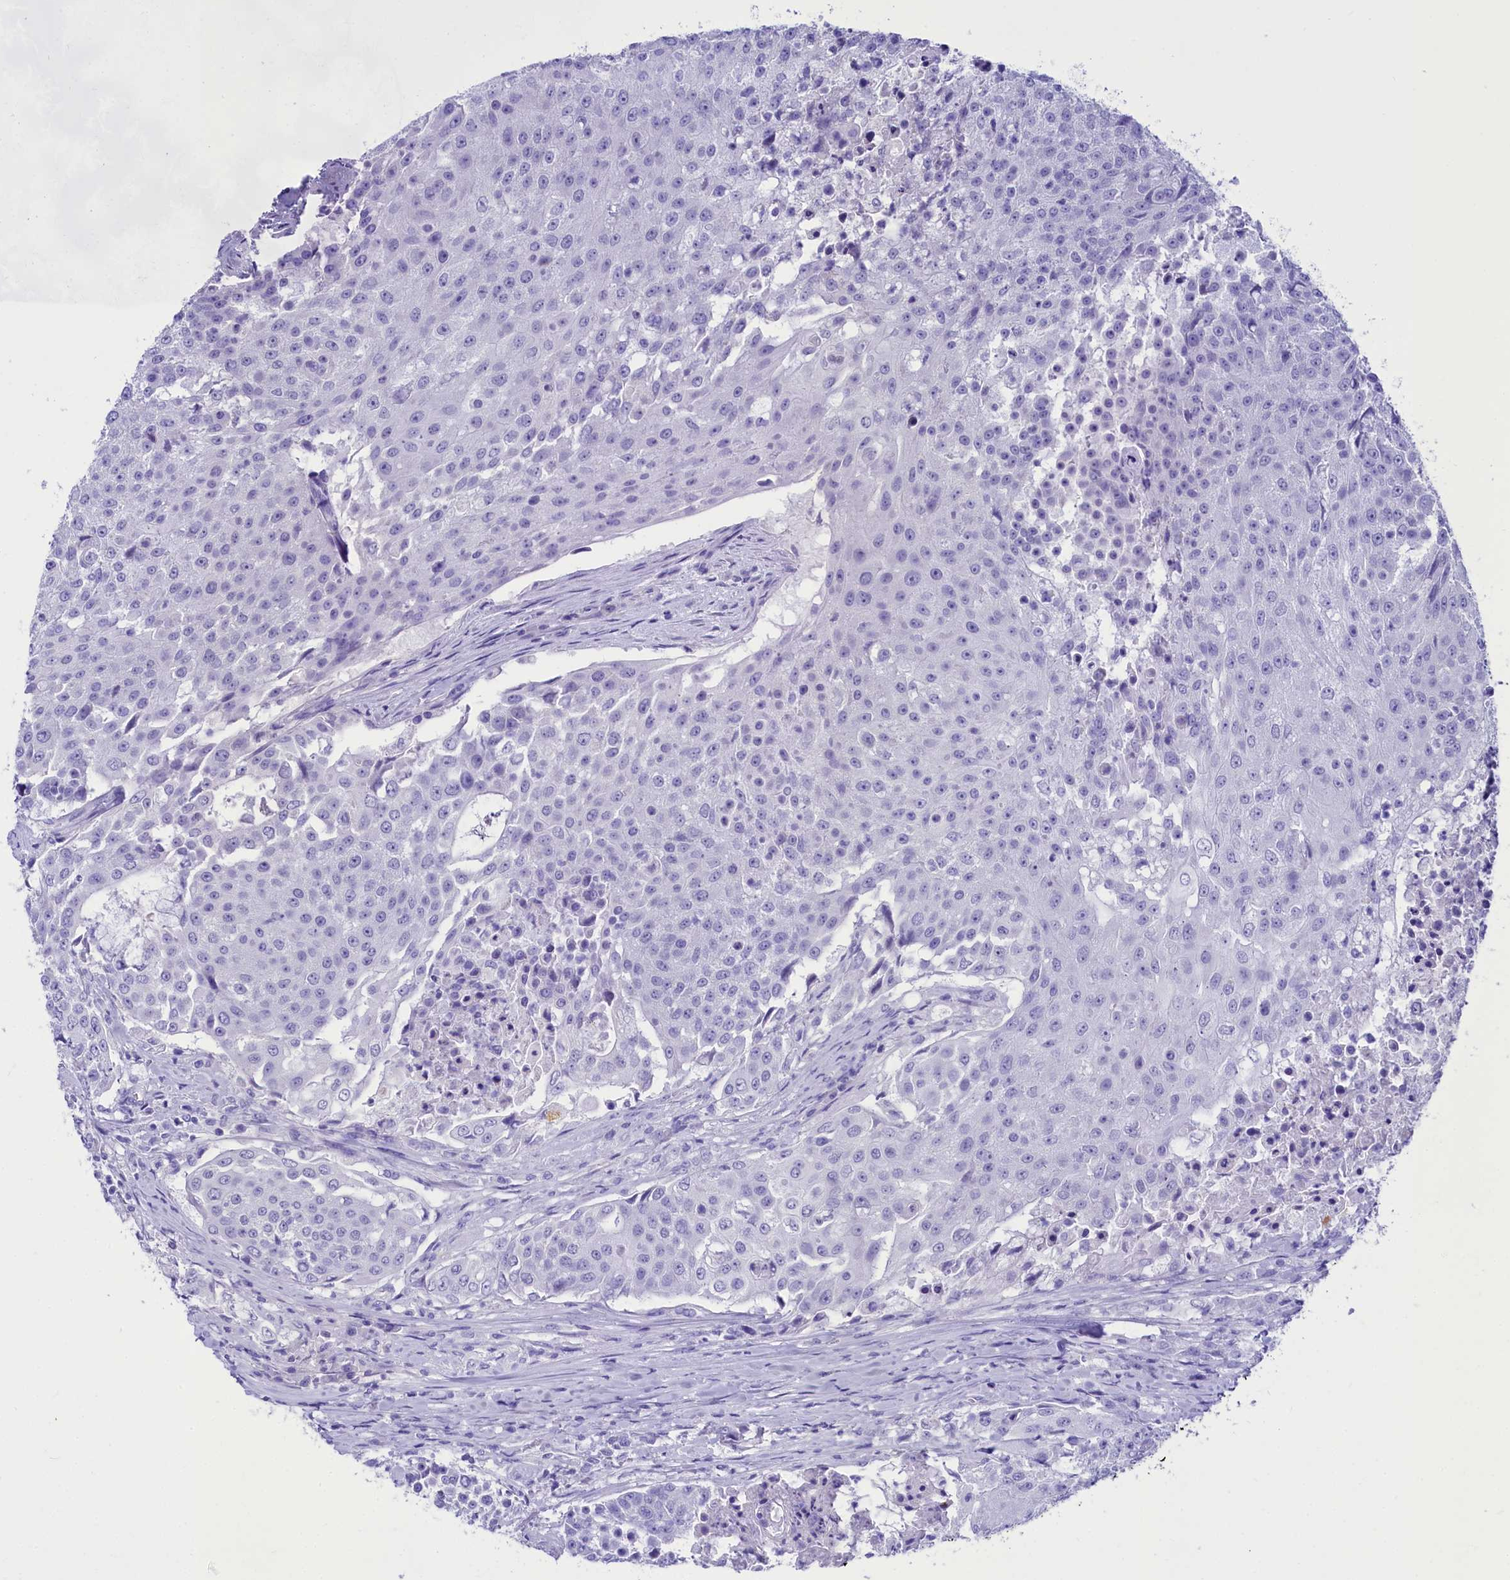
{"staining": {"intensity": "negative", "quantity": "none", "location": "none"}, "tissue": "urothelial cancer", "cell_type": "Tumor cells", "image_type": "cancer", "snomed": [{"axis": "morphology", "description": "Urothelial carcinoma, High grade"}, {"axis": "topography", "description": "Urinary bladder"}], "caption": "A histopathology image of human urothelial cancer is negative for staining in tumor cells.", "gene": "TTC36", "patient": {"sex": "female", "age": 63}}